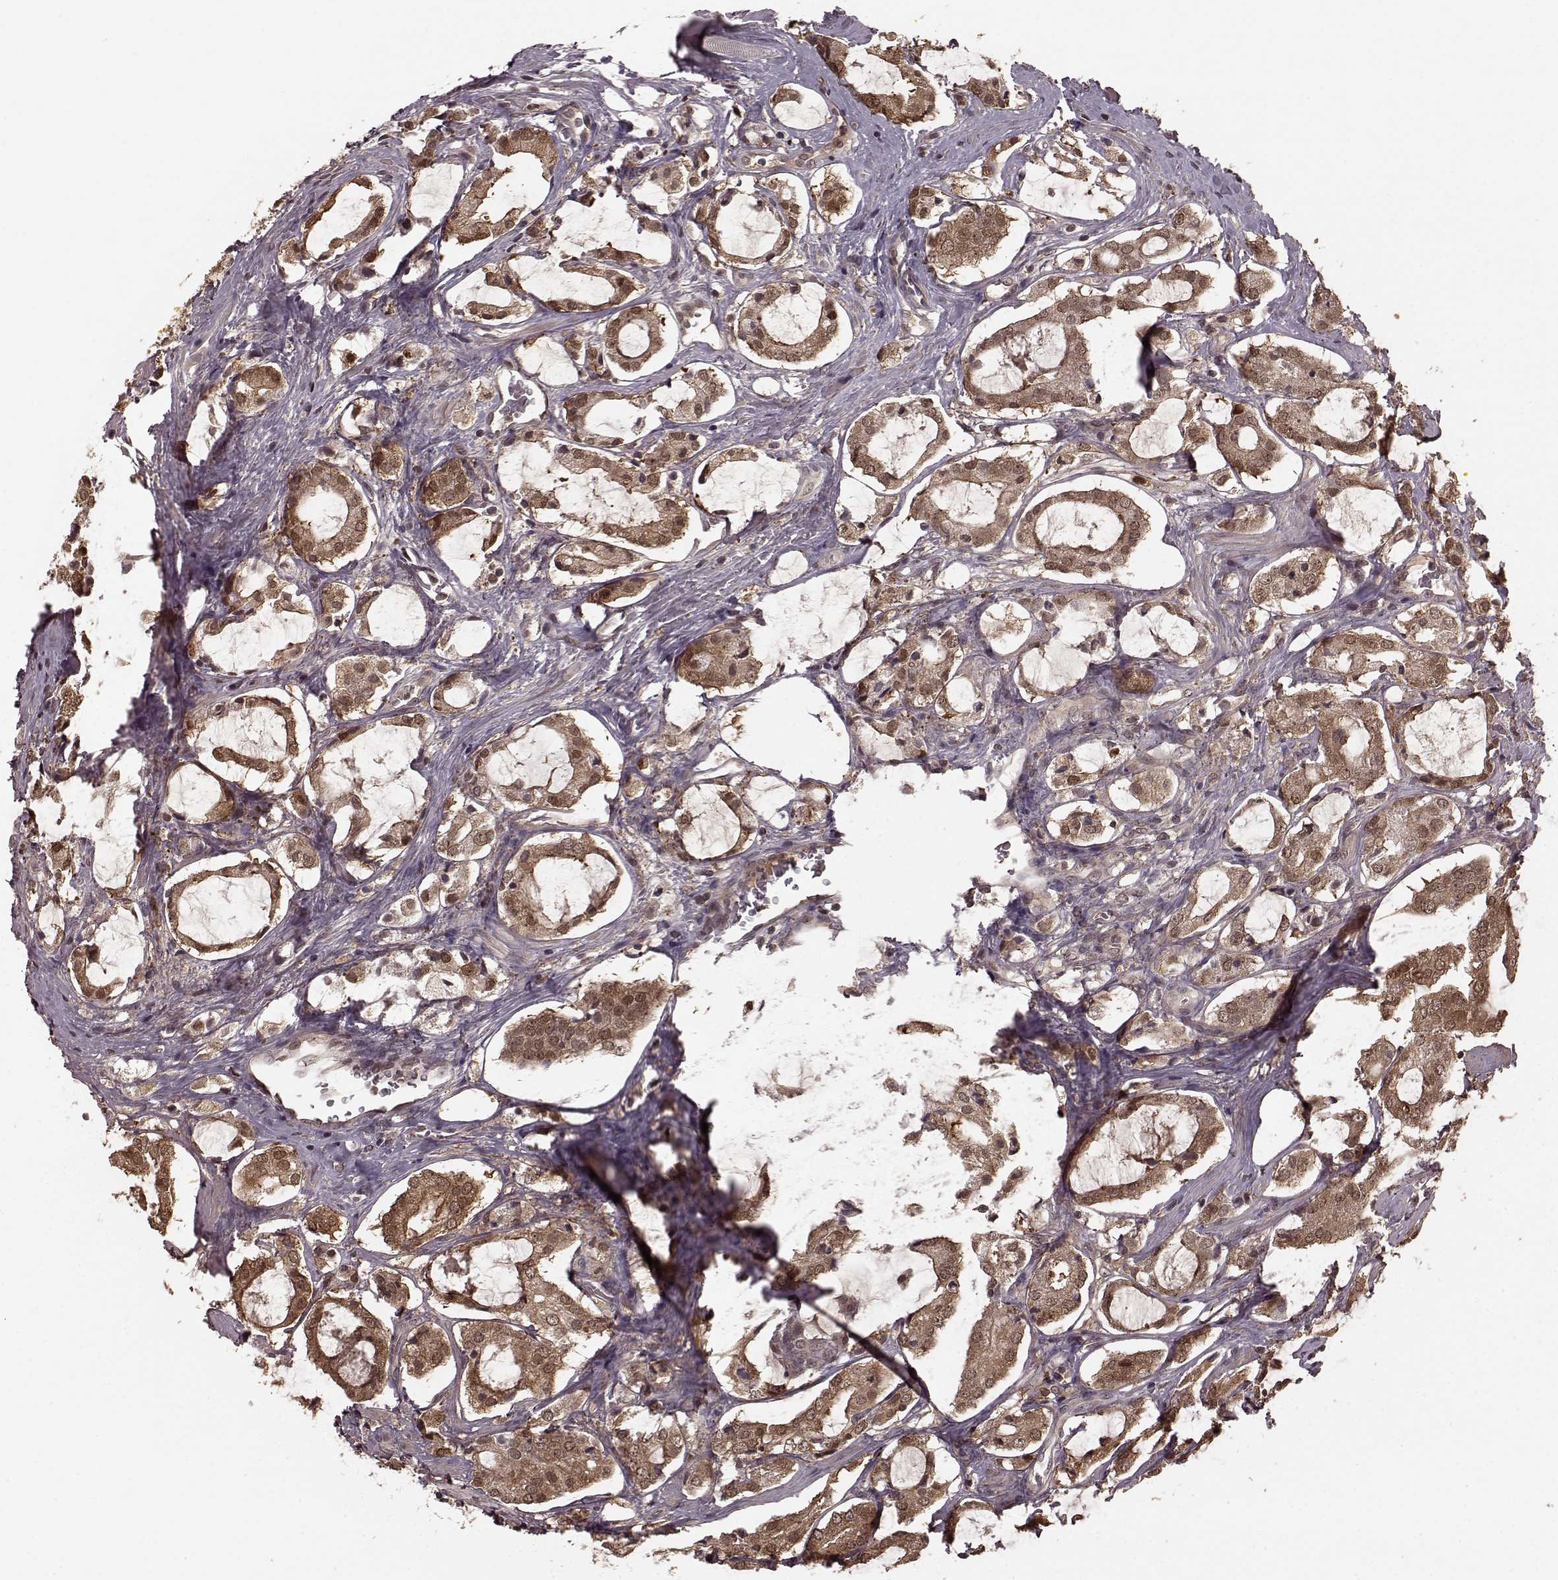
{"staining": {"intensity": "moderate", "quantity": "25%-75%", "location": "cytoplasmic/membranous,nuclear"}, "tissue": "prostate cancer", "cell_type": "Tumor cells", "image_type": "cancer", "snomed": [{"axis": "morphology", "description": "Adenocarcinoma, NOS"}, {"axis": "topography", "description": "Prostate"}], "caption": "Protein staining by IHC reveals moderate cytoplasmic/membranous and nuclear expression in approximately 25%-75% of tumor cells in adenocarcinoma (prostate).", "gene": "GSS", "patient": {"sex": "male", "age": 66}}